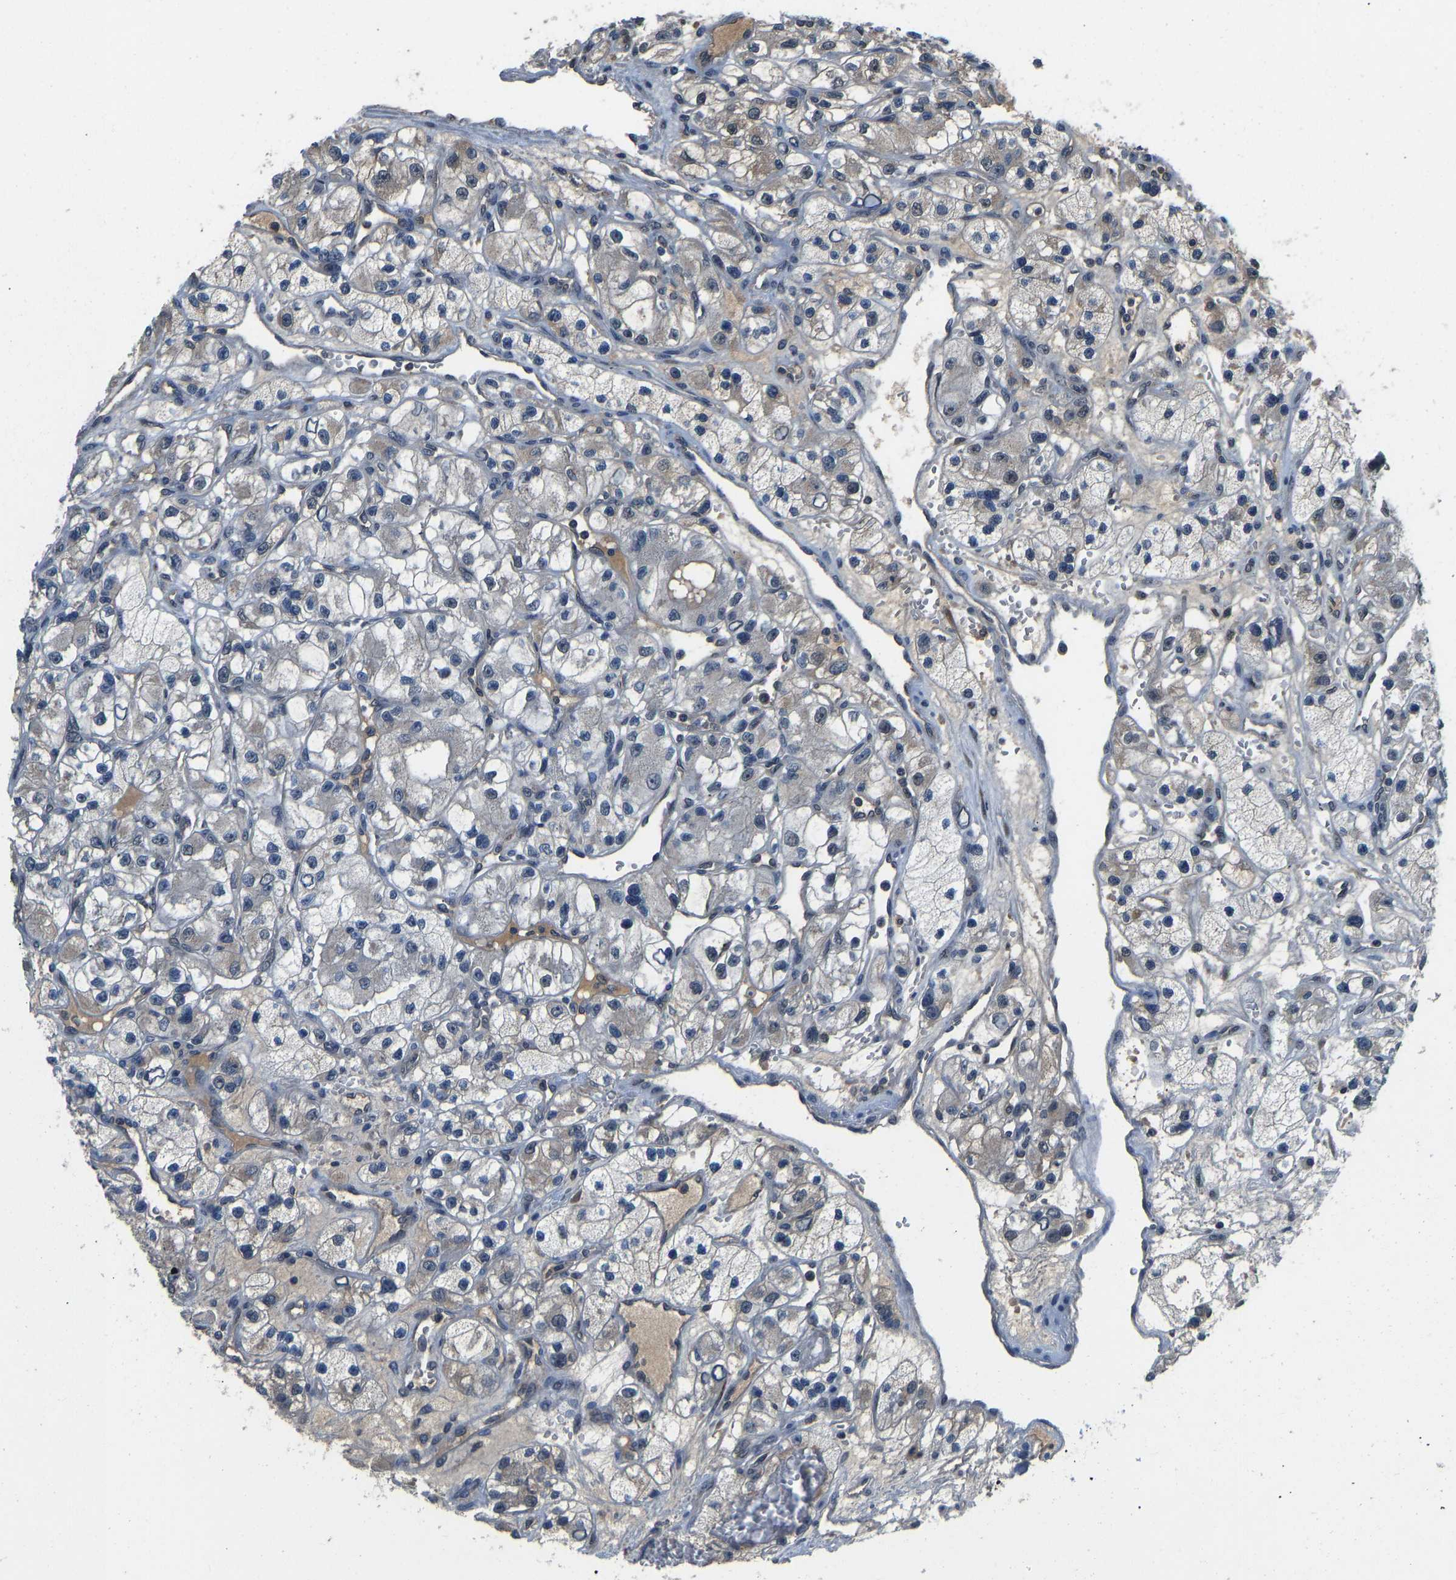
{"staining": {"intensity": "negative", "quantity": "none", "location": "none"}, "tissue": "renal cancer", "cell_type": "Tumor cells", "image_type": "cancer", "snomed": [{"axis": "morphology", "description": "Adenocarcinoma, NOS"}, {"axis": "topography", "description": "Kidney"}], "caption": "This micrograph is of adenocarcinoma (renal) stained with immunohistochemistry to label a protein in brown with the nuclei are counter-stained blue. There is no expression in tumor cells. (DAB IHC, high magnification).", "gene": "TOX4", "patient": {"sex": "female", "age": 57}}